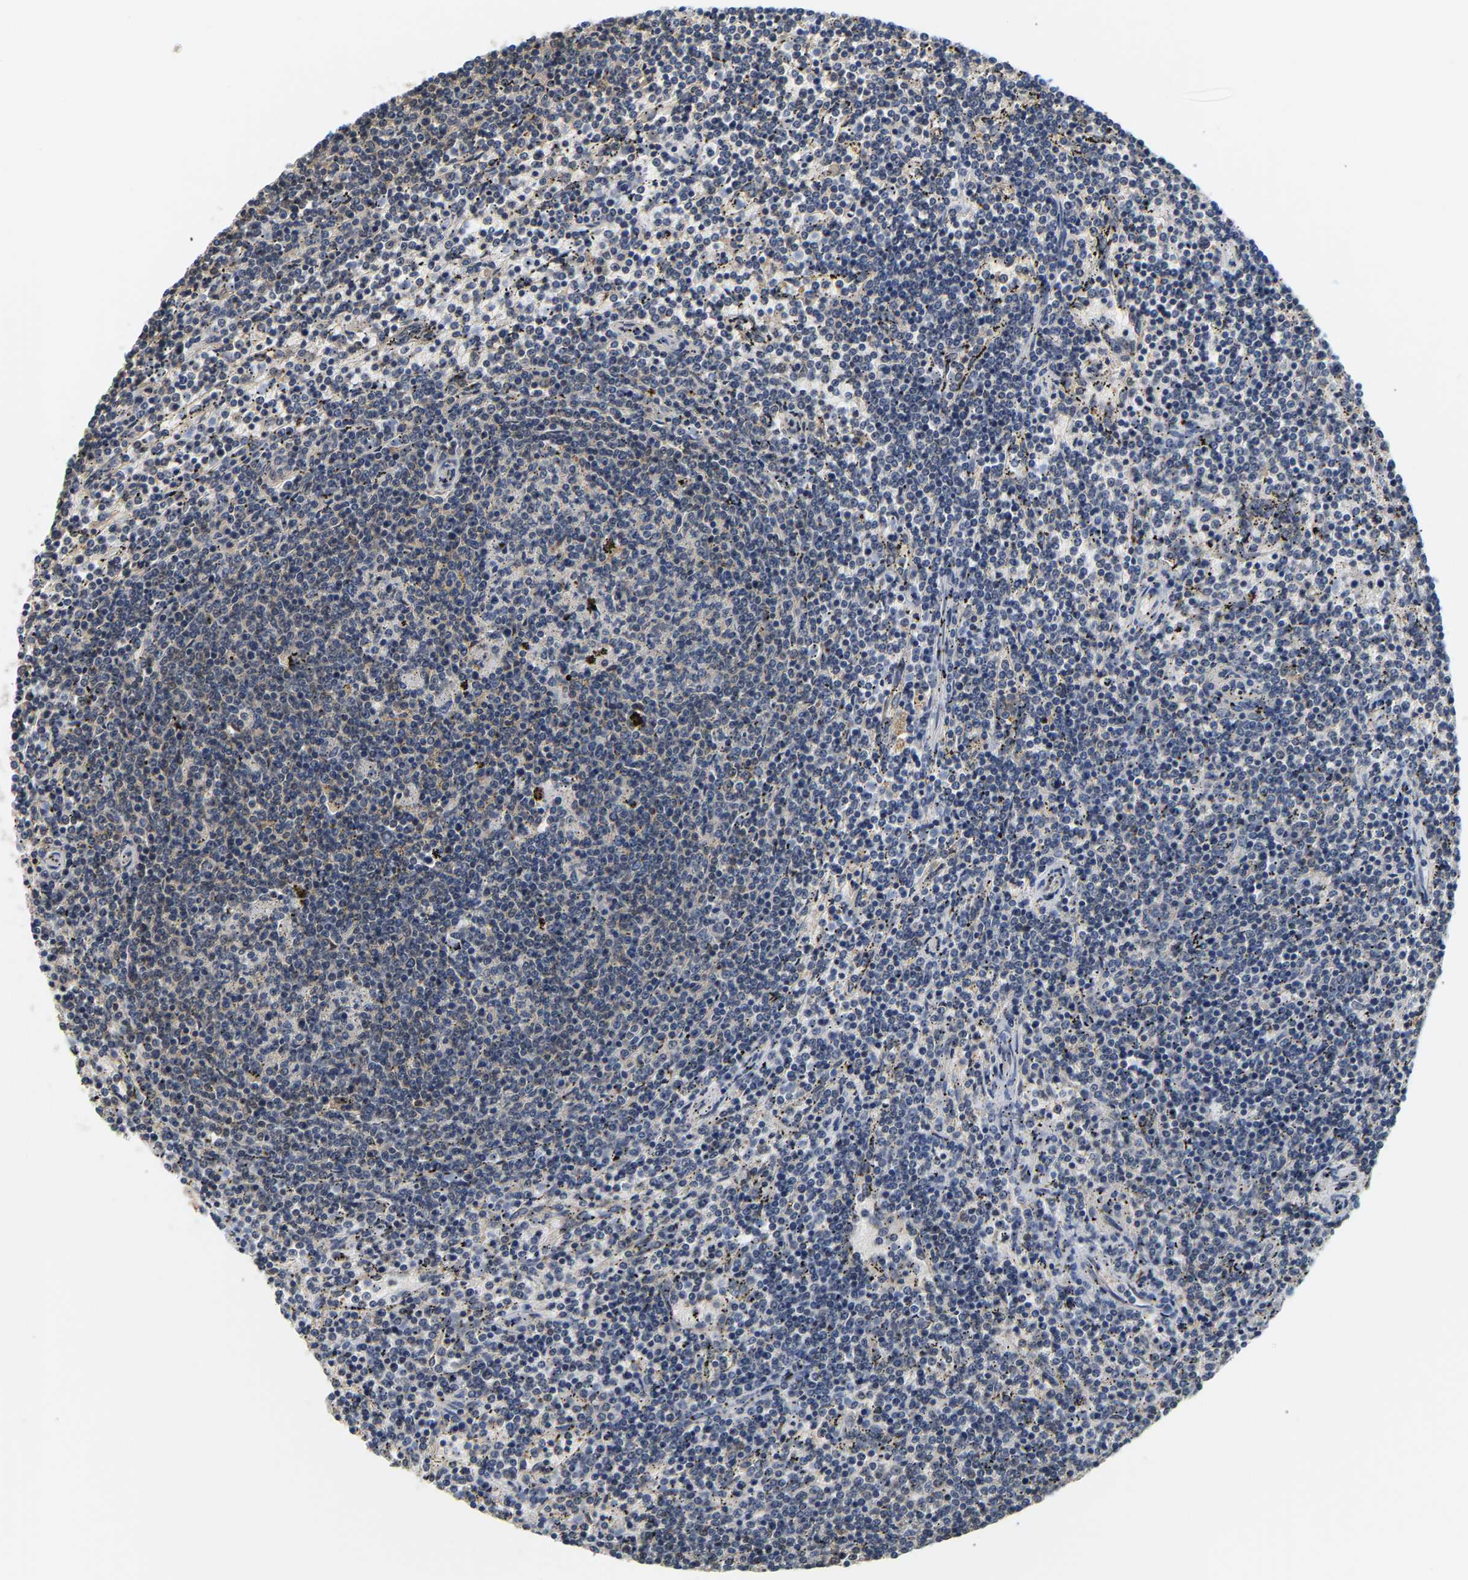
{"staining": {"intensity": "negative", "quantity": "none", "location": "none"}, "tissue": "lymphoma", "cell_type": "Tumor cells", "image_type": "cancer", "snomed": [{"axis": "morphology", "description": "Malignant lymphoma, non-Hodgkin's type, Low grade"}, {"axis": "topography", "description": "Spleen"}], "caption": "Lymphoma was stained to show a protein in brown. There is no significant positivity in tumor cells.", "gene": "ARHGEF12", "patient": {"sex": "female", "age": 50}}